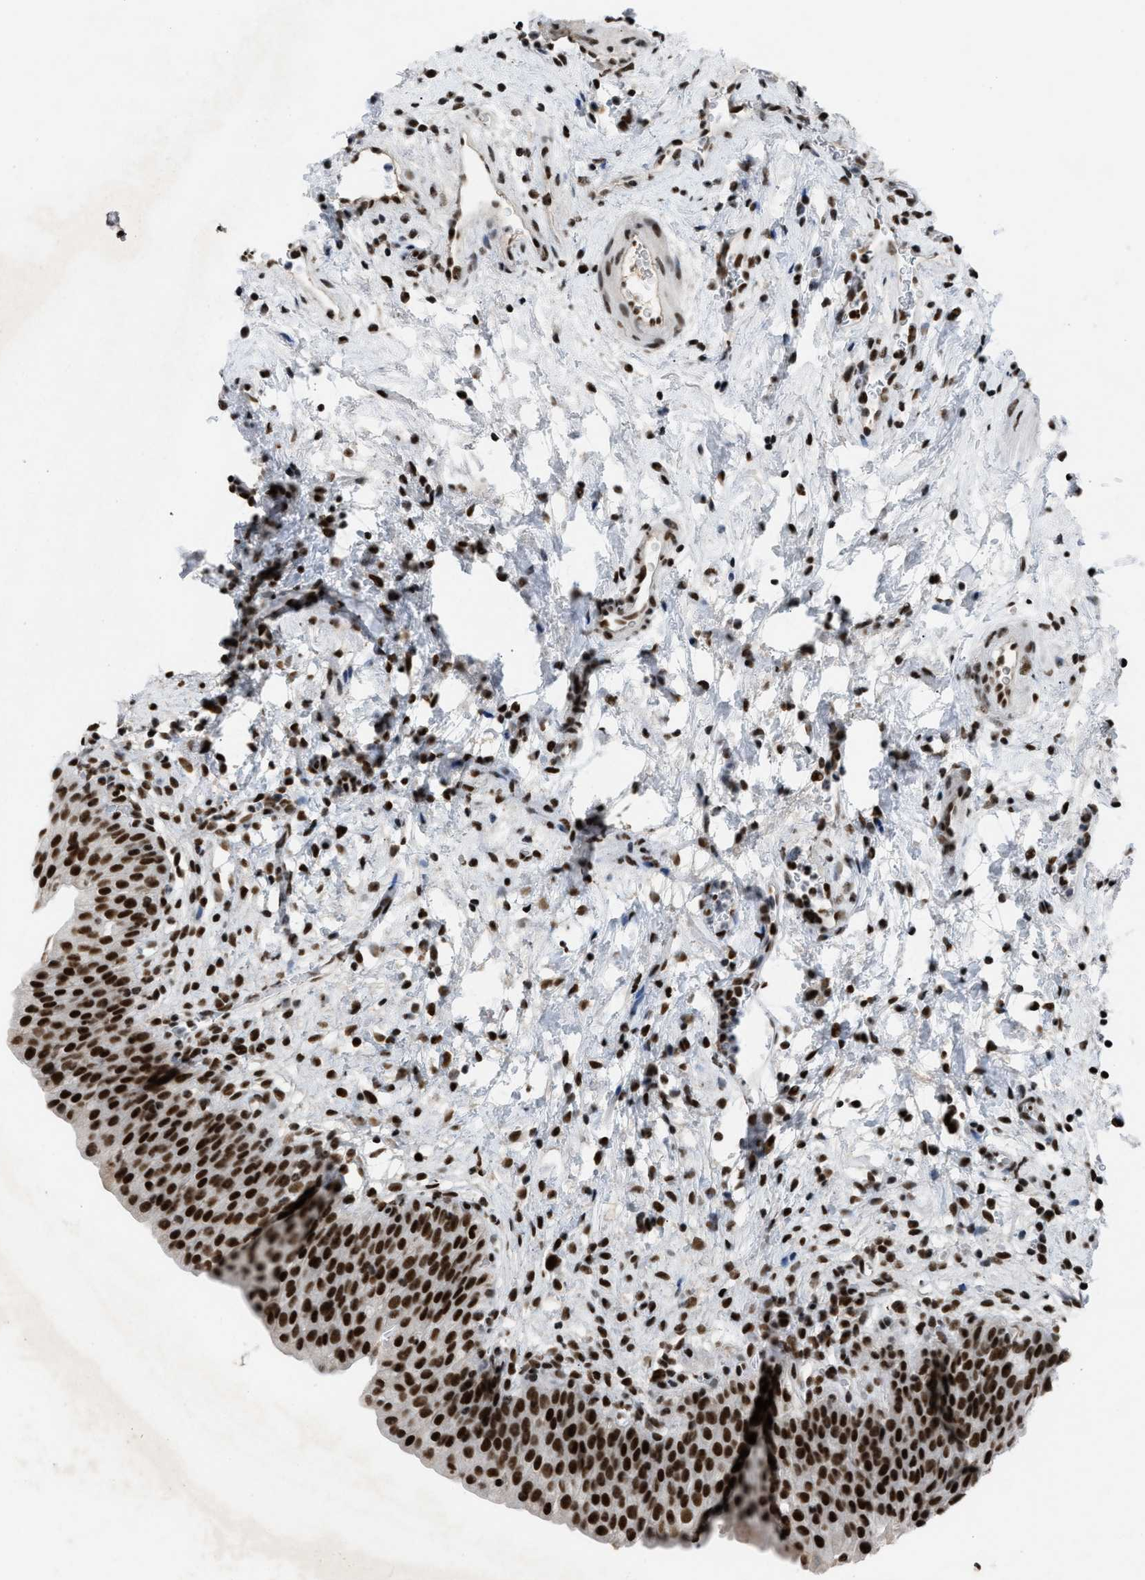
{"staining": {"intensity": "strong", "quantity": ">75%", "location": "nuclear"}, "tissue": "urinary bladder", "cell_type": "Urothelial cells", "image_type": "normal", "snomed": [{"axis": "morphology", "description": "Normal tissue, NOS"}, {"axis": "topography", "description": "Urinary bladder"}], "caption": "Protein staining of normal urinary bladder displays strong nuclear staining in approximately >75% of urothelial cells. The protein is stained brown, and the nuclei are stained in blue (DAB IHC with brightfield microscopy, high magnification).", "gene": "SCAF4", "patient": {"sex": "male", "age": 37}}